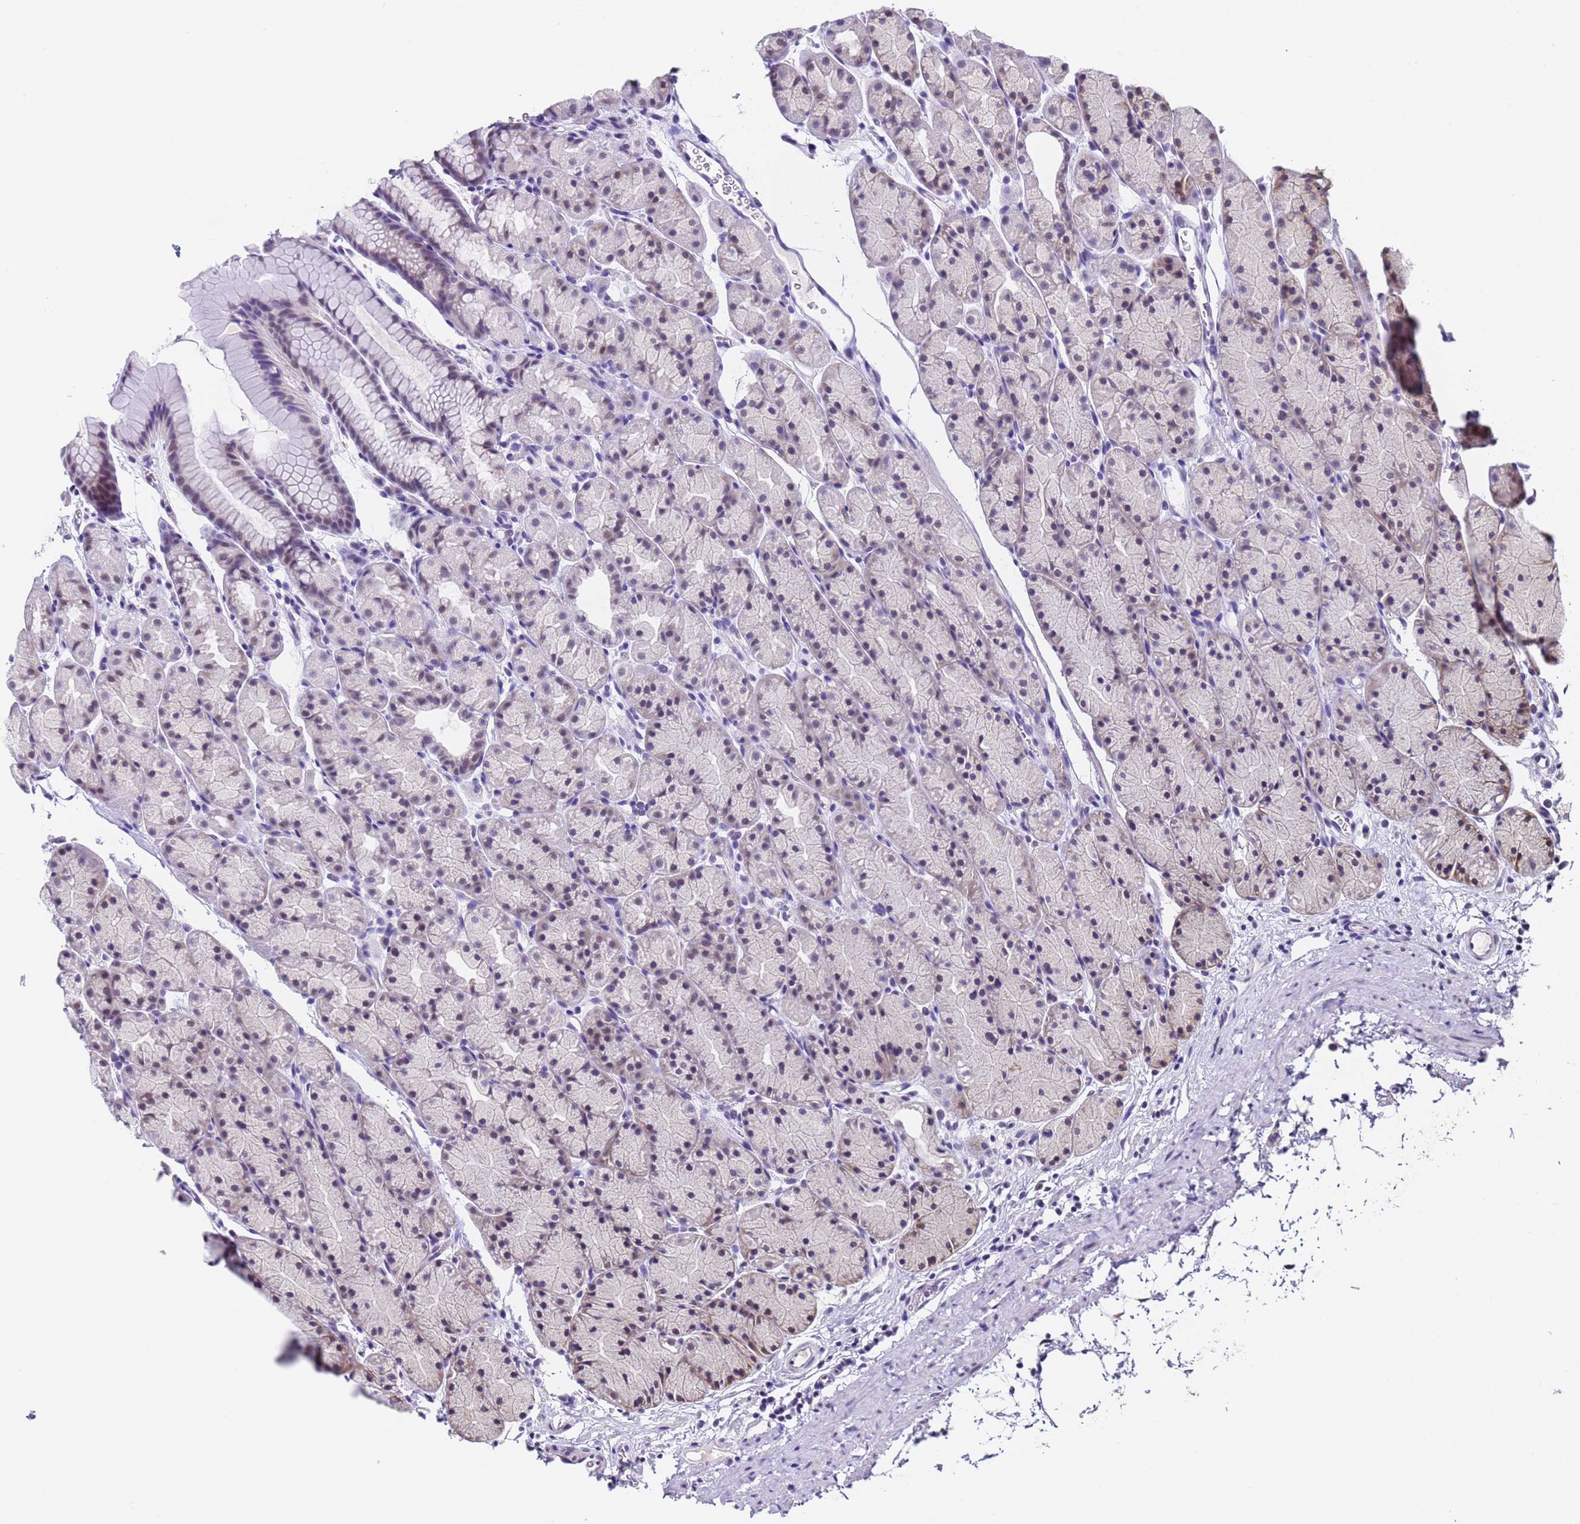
{"staining": {"intensity": "negative", "quantity": "none", "location": "none"}, "tissue": "stomach", "cell_type": "Glandular cells", "image_type": "normal", "snomed": [{"axis": "morphology", "description": "Normal tissue, NOS"}, {"axis": "topography", "description": "Stomach, upper"}, {"axis": "topography", "description": "Stomach"}], "caption": "Micrograph shows no significant protein expression in glandular cells of benign stomach.", "gene": "FNBP4", "patient": {"sex": "male", "age": 47}}